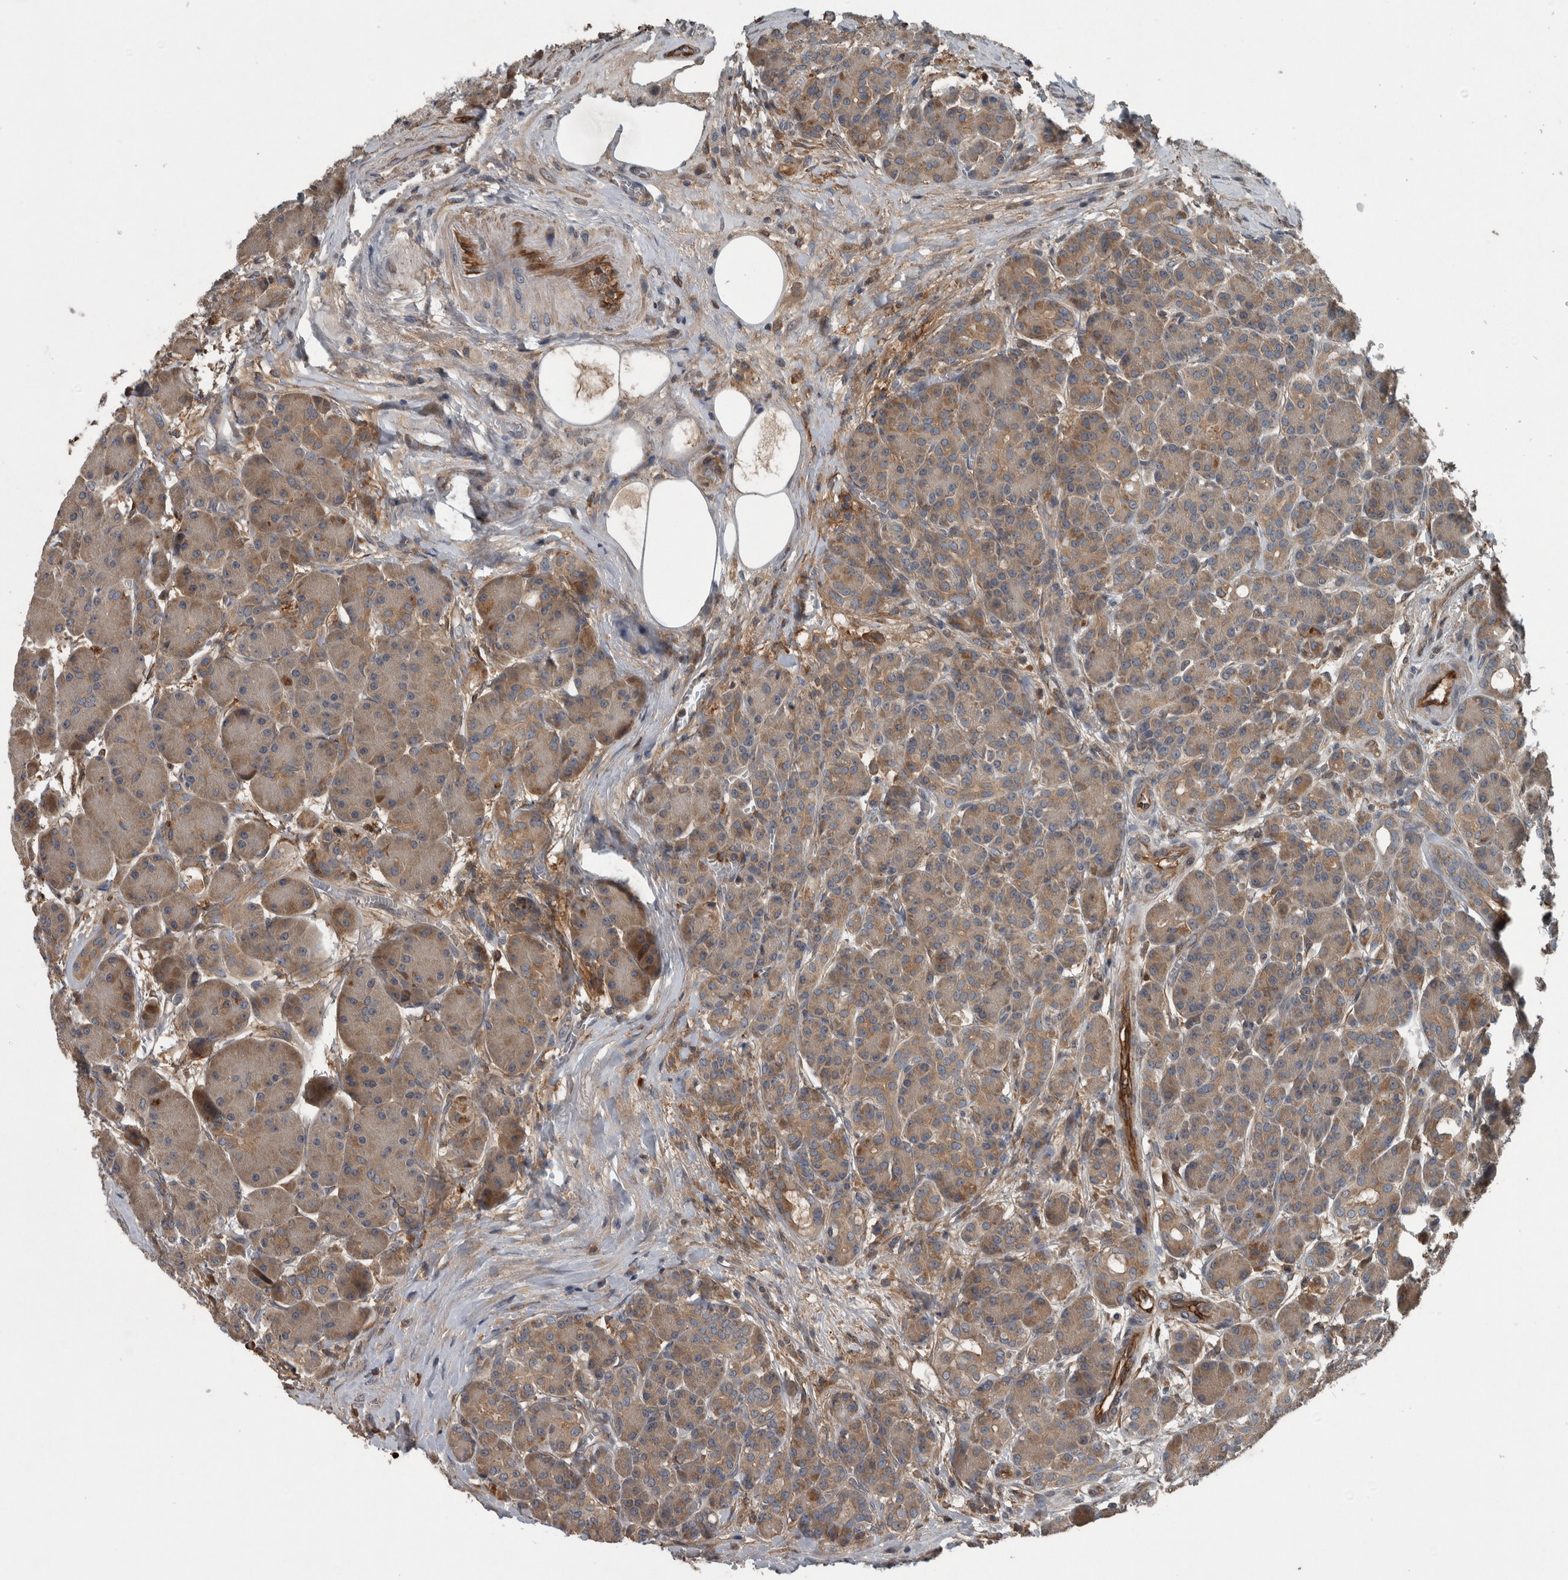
{"staining": {"intensity": "moderate", "quantity": ">75%", "location": "cytoplasmic/membranous"}, "tissue": "pancreas", "cell_type": "Exocrine glandular cells", "image_type": "normal", "snomed": [{"axis": "morphology", "description": "Normal tissue, NOS"}, {"axis": "topography", "description": "Pancreas"}], "caption": "Immunohistochemistry (IHC) of benign human pancreas shows medium levels of moderate cytoplasmic/membranous expression in about >75% of exocrine glandular cells. Nuclei are stained in blue.", "gene": "EXOC8", "patient": {"sex": "male", "age": 63}}